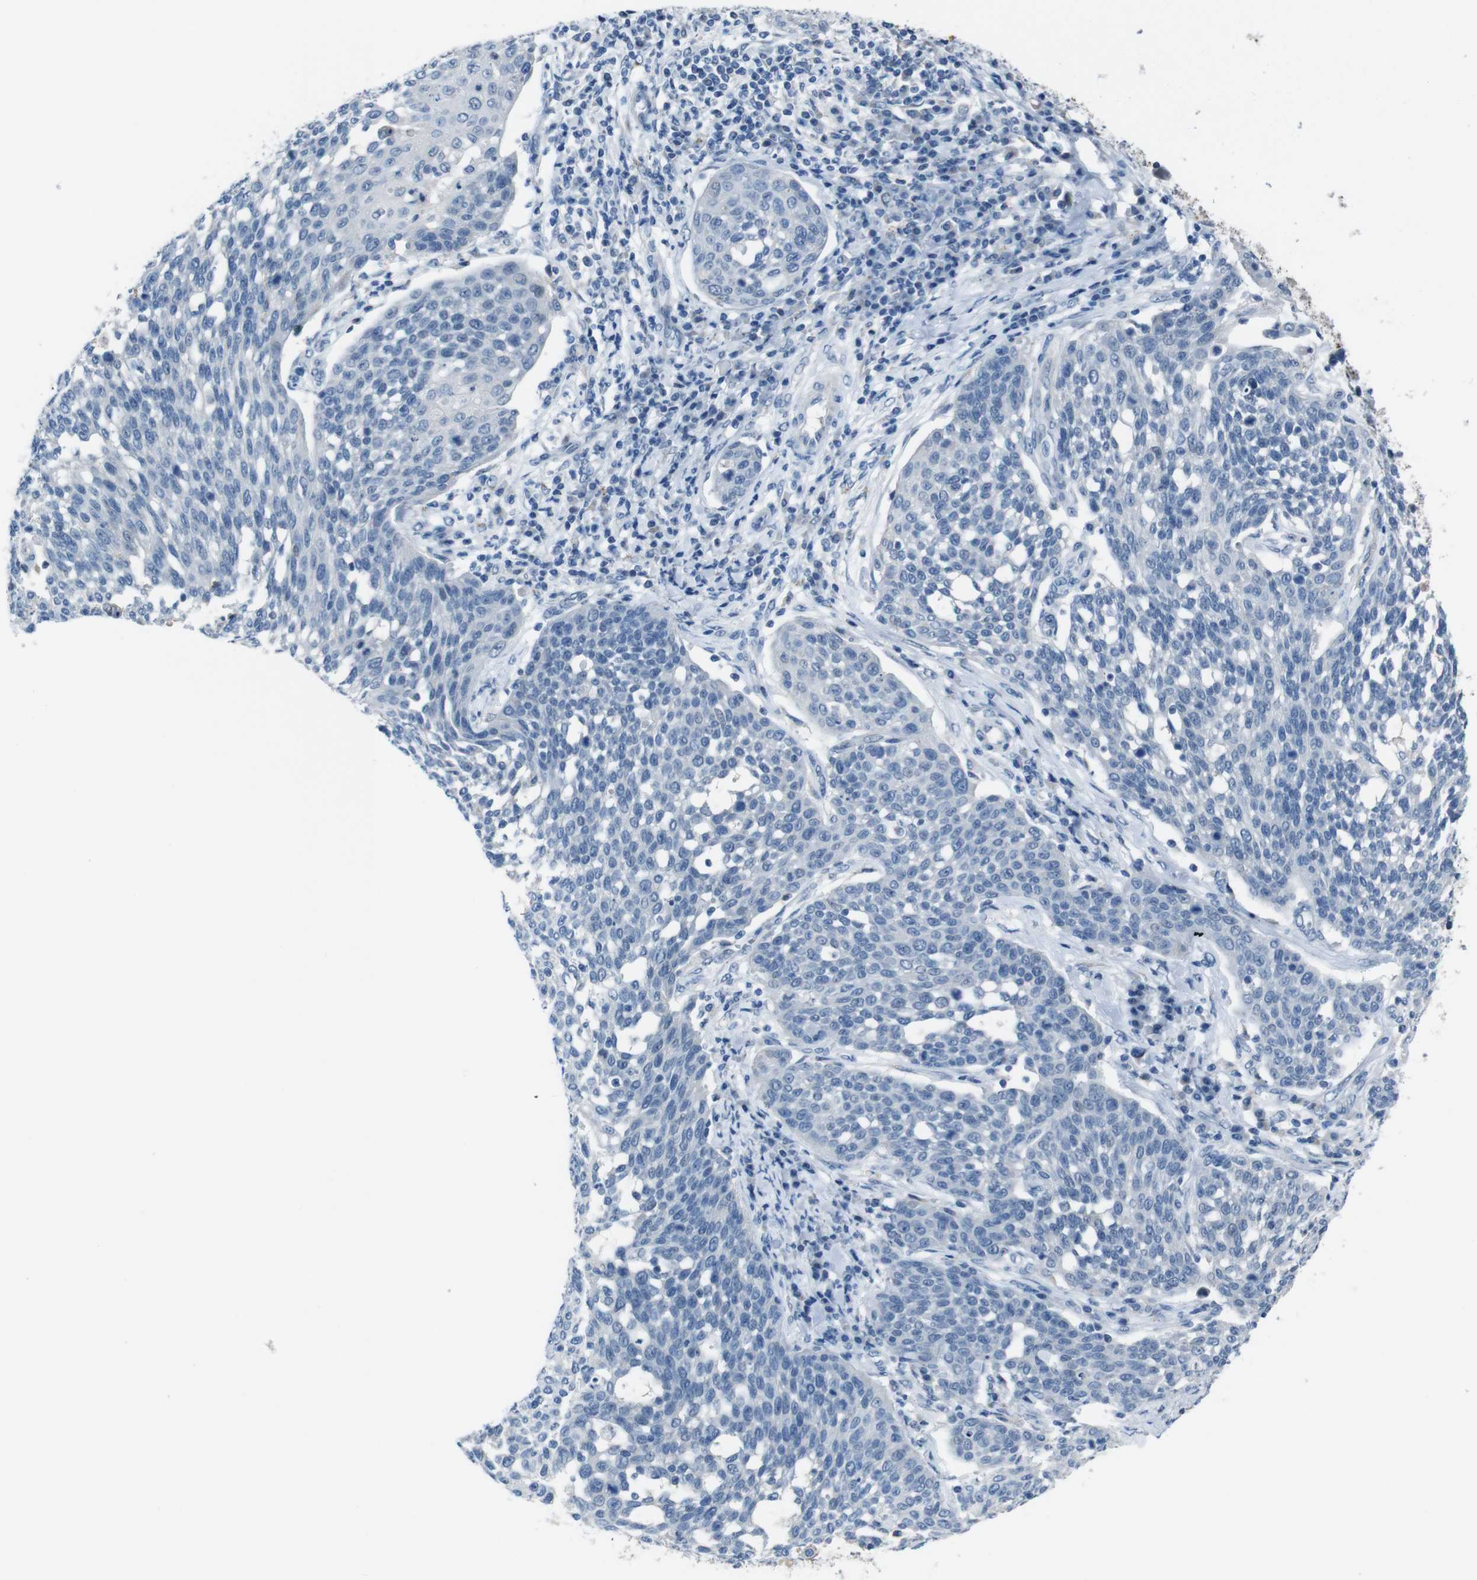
{"staining": {"intensity": "negative", "quantity": "none", "location": "none"}, "tissue": "cervical cancer", "cell_type": "Tumor cells", "image_type": "cancer", "snomed": [{"axis": "morphology", "description": "Squamous cell carcinoma, NOS"}, {"axis": "topography", "description": "Cervix"}], "caption": "The photomicrograph shows no significant expression in tumor cells of squamous cell carcinoma (cervical).", "gene": "CDHR2", "patient": {"sex": "female", "age": 34}}